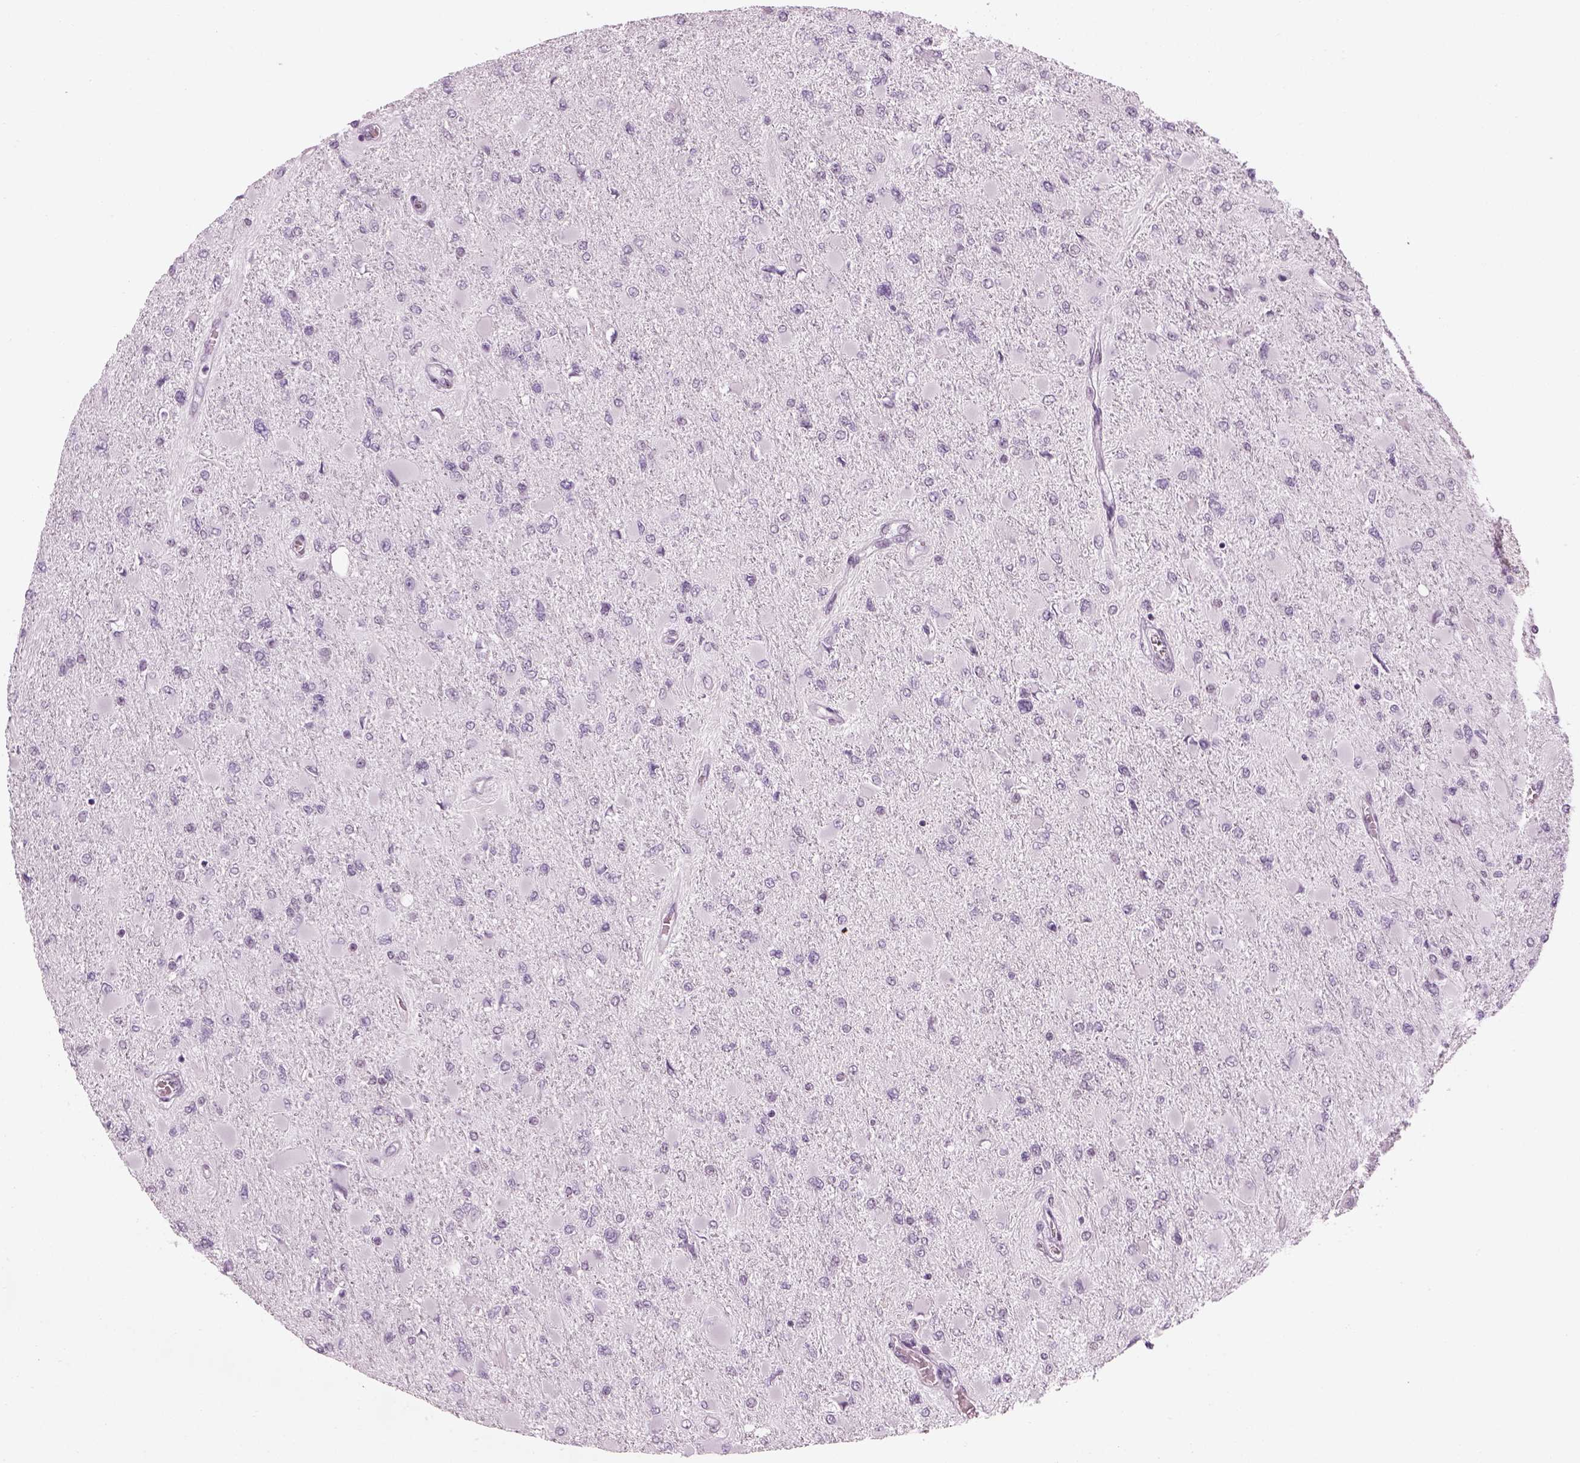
{"staining": {"intensity": "negative", "quantity": "none", "location": "none"}, "tissue": "glioma", "cell_type": "Tumor cells", "image_type": "cancer", "snomed": [{"axis": "morphology", "description": "Glioma, malignant, High grade"}, {"axis": "topography", "description": "Cerebral cortex"}], "caption": "An image of human malignant high-grade glioma is negative for staining in tumor cells.", "gene": "KCNG2", "patient": {"sex": "female", "age": 36}}